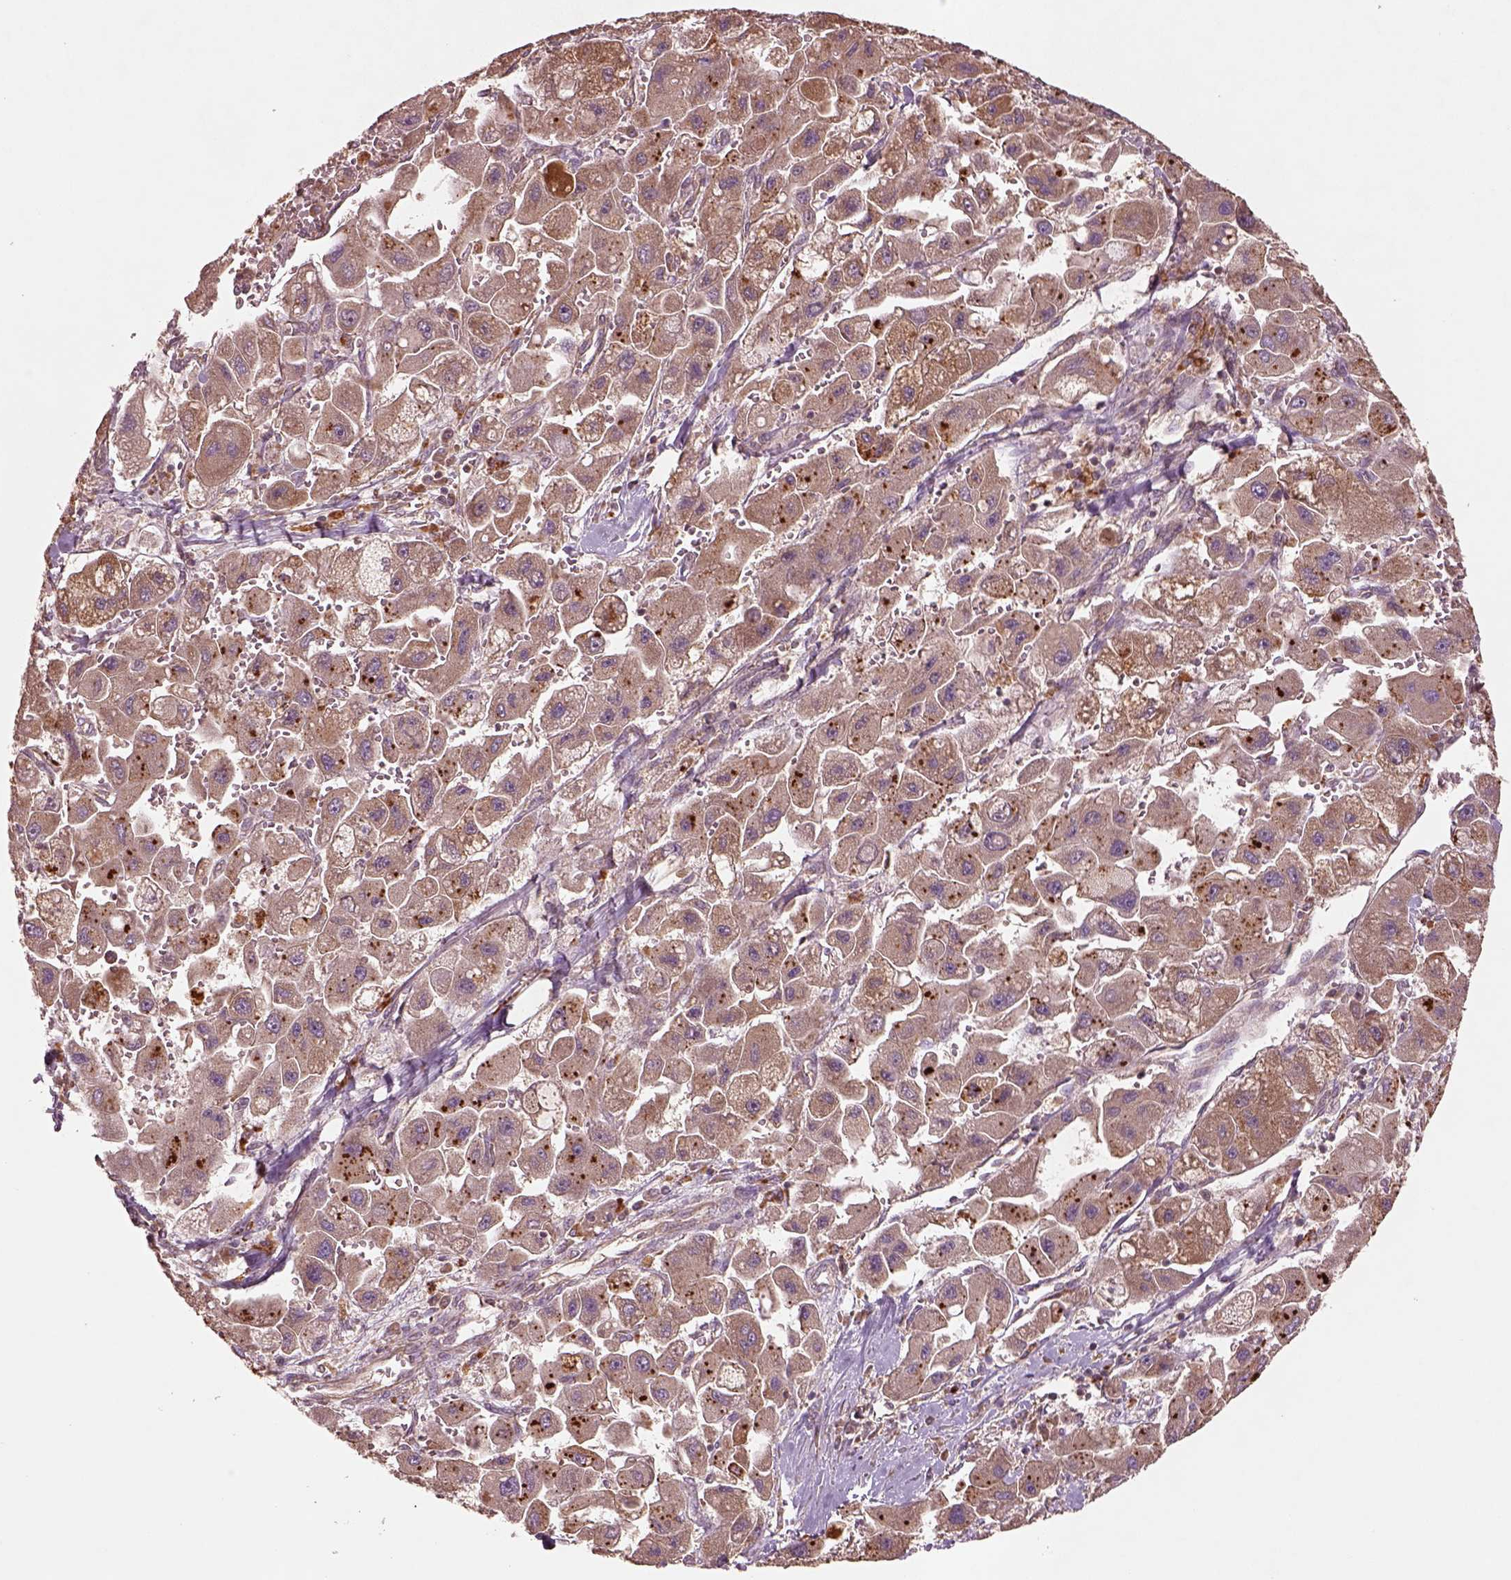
{"staining": {"intensity": "weak", "quantity": ">75%", "location": "cytoplasmic/membranous"}, "tissue": "liver cancer", "cell_type": "Tumor cells", "image_type": "cancer", "snomed": [{"axis": "morphology", "description": "Carcinoma, Hepatocellular, NOS"}, {"axis": "topography", "description": "Liver"}], "caption": "Immunohistochemical staining of human hepatocellular carcinoma (liver) displays low levels of weak cytoplasmic/membranous positivity in about >75% of tumor cells.", "gene": "TRADD", "patient": {"sex": "male", "age": 24}}